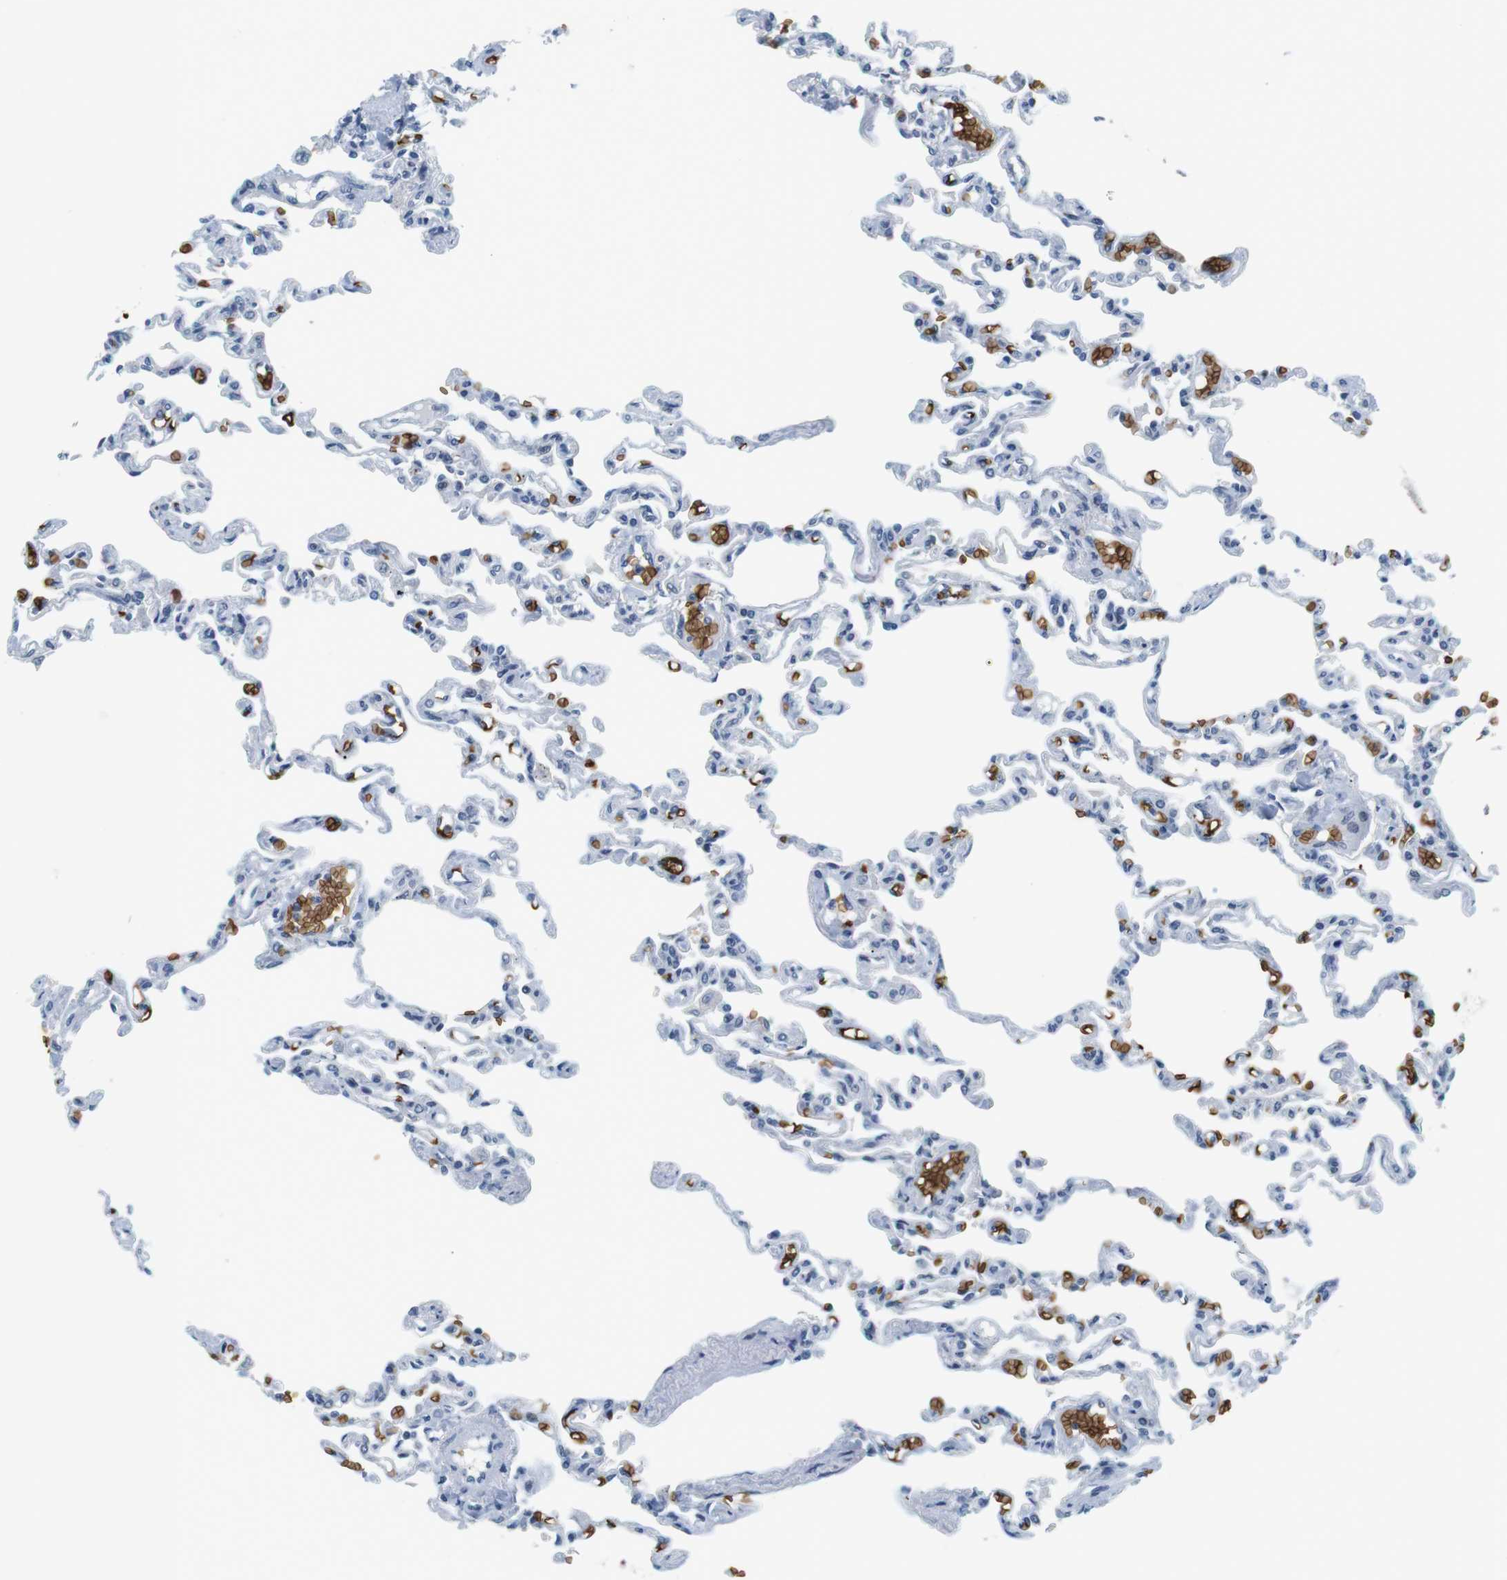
{"staining": {"intensity": "negative", "quantity": "none", "location": "none"}, "tissue": "lung", "cell_type": "Alveolar cells", "image_type": "normal", "snomed": [{"axis": "morphology", "description": "Normal tissue, NOS"}, {"axis": "topography", "description": "Lung"}], "caption": "A histopathology image of lung stained for a protein reveals no brown staining in alveolar cells. (Stains: DAB (3,3'-diaminobenzidine) IHC with hematoxylin counter stain, Microscopy: brightfield microscopy at high magnification).", "gene": "SLC4A1", "patient": {"sex": "male", "age": 21}}